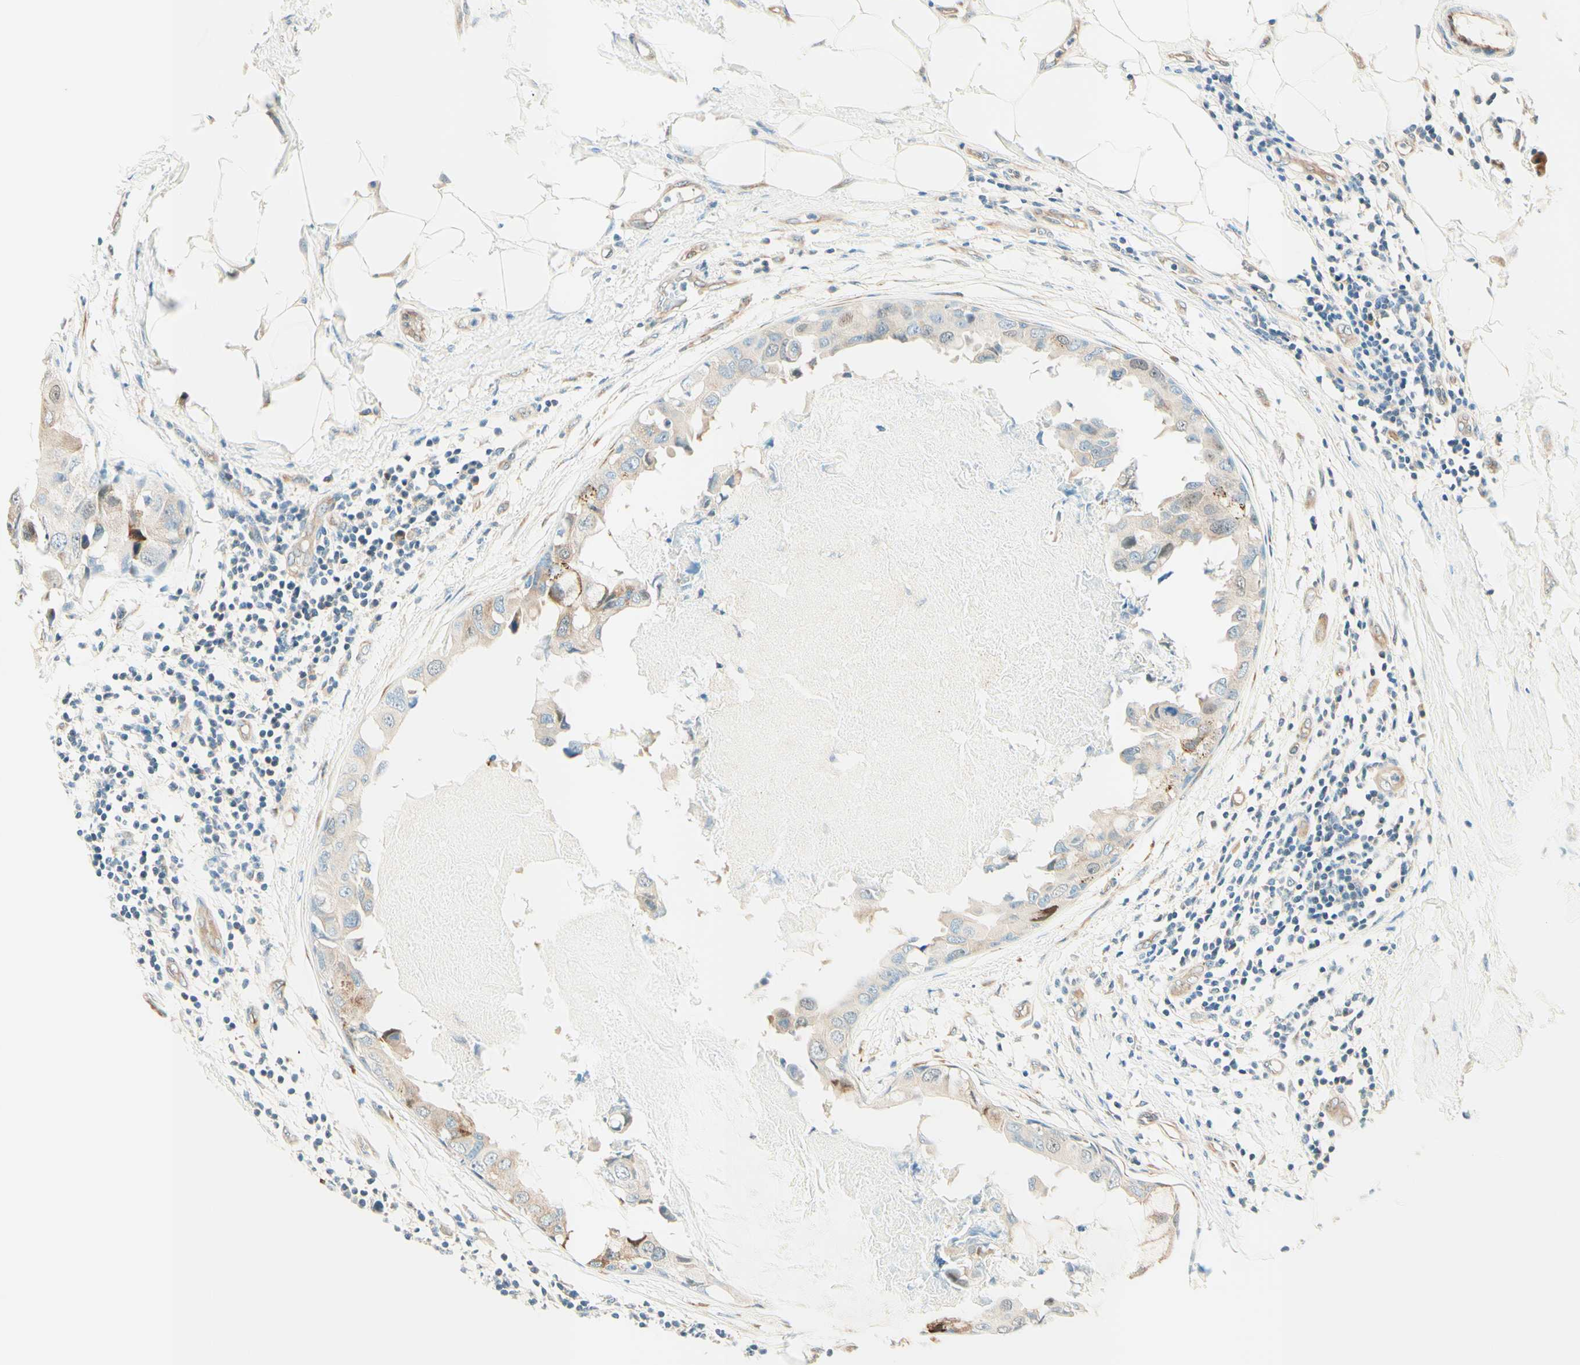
{"staining": {"intensity": "moderate", "quantity": "<25%", "location": "cytoplasmic/membranous,nuclear"}, "tissue": "breast cancer", "cell_type": "Tumor cells", "image_type": "cancer", "snomed": [{"axis": "morphology", "description": "Duct carcinoma"}, {"axis": "topography", "description": "Breast"}], "caption": "Immunohistochemical staining of human infiltrating ductal carcinoma (breast) displays low levels of moderate cytoplasmic/membranous and nuclear staining in approximately <25% of tumor cells.", "gene": "TAOK2", "patient": {"sex": "female", "age": 40}}